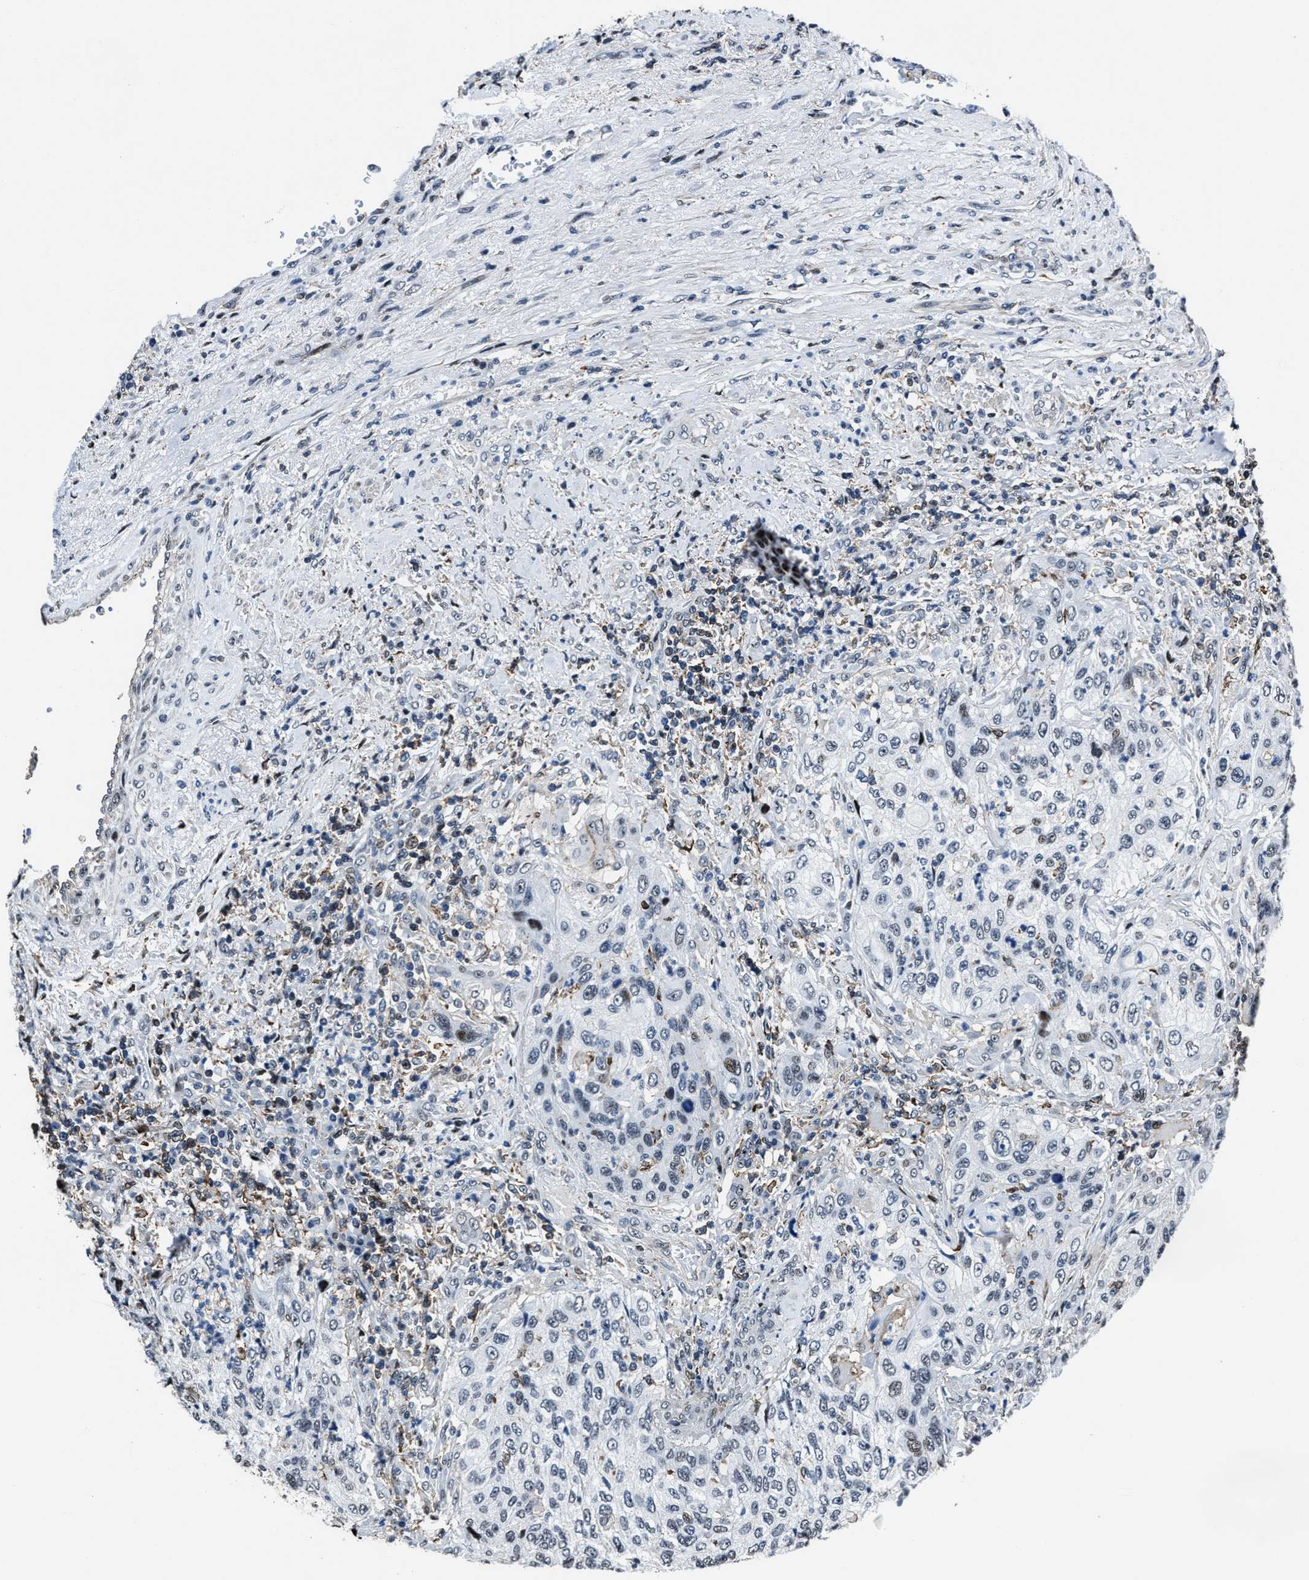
{"staining": {"intensity": "weak", "quantity": "<25%", "location": "nuclear"}, "tissue": "urothelial cancer", "cell_type": "Tumor cells", "image_type": "cancer", "snomed": [{"axis": "morphology", "description": "Urothelial carcinoma, High grade"}, {"axis": "topography", "description": "Urinary bladder"}], "caption": "Human high-grade urothelial carcinoma stained for a protein using immunohistochemistry (IHC) exhibits no staining in tumor cells.", "gene": "PPIE", "patient": {"sex": "female", "age": 60}}